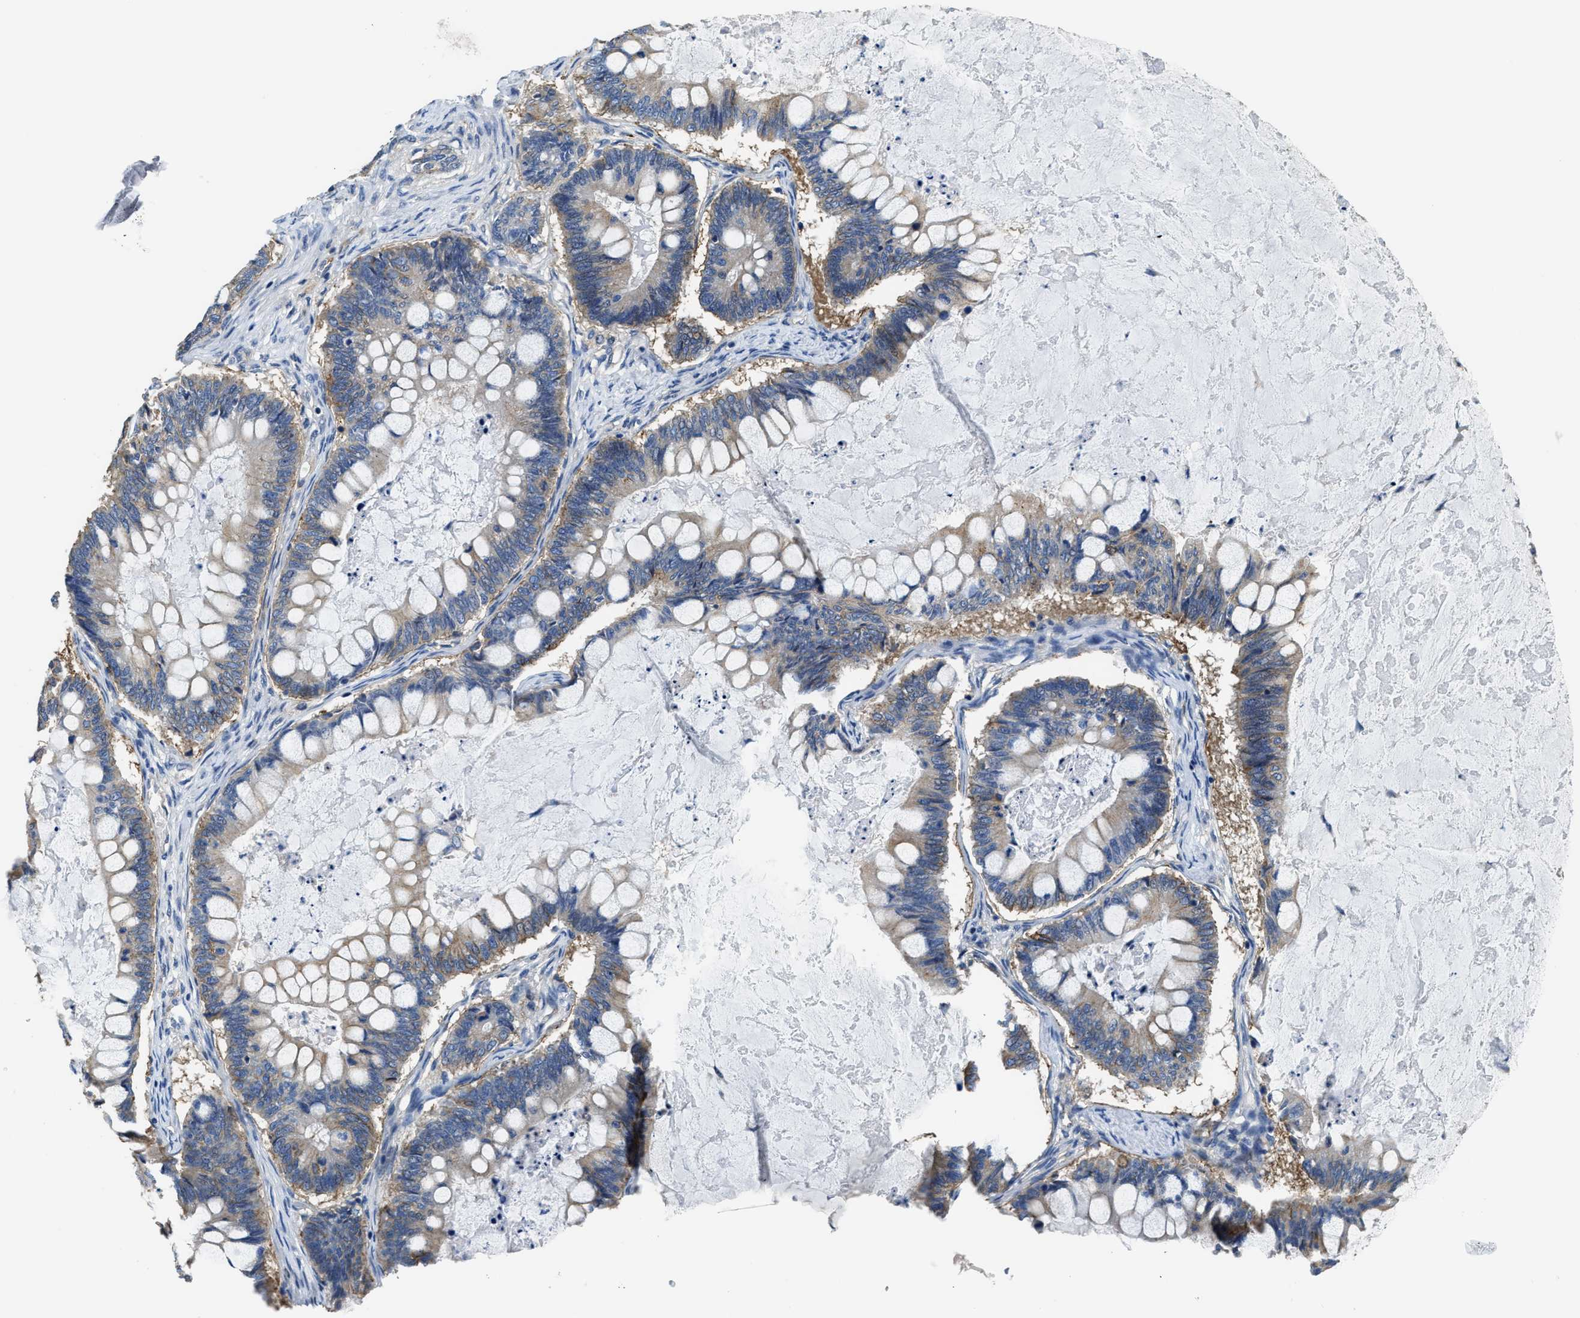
{"staining": {"intensity": "weak", "quantity": "25%-75%", "location": "cytoplasmic/membranous"}, "tissue": "ovarian cancer", "cell_type": "Tumor cells", "image_type": "cancer", "snomed": [{"axis": "morphology", "description": "Cystadenocarcinoma, mucinous, NOS"}, {"axis": "topography", "description": "Ovary"}], "caption": "Protein positivity by IHC shows weak cytoplasmic/membranous expression in about 25%-75% of tumor cells in mucinous cystadenocarcinoma (ovarian). The protein is shown in brown color, while the nuclei are stained blue.", "gene": "TRAF6", "patient": {"sex": "female", "age": 61}}